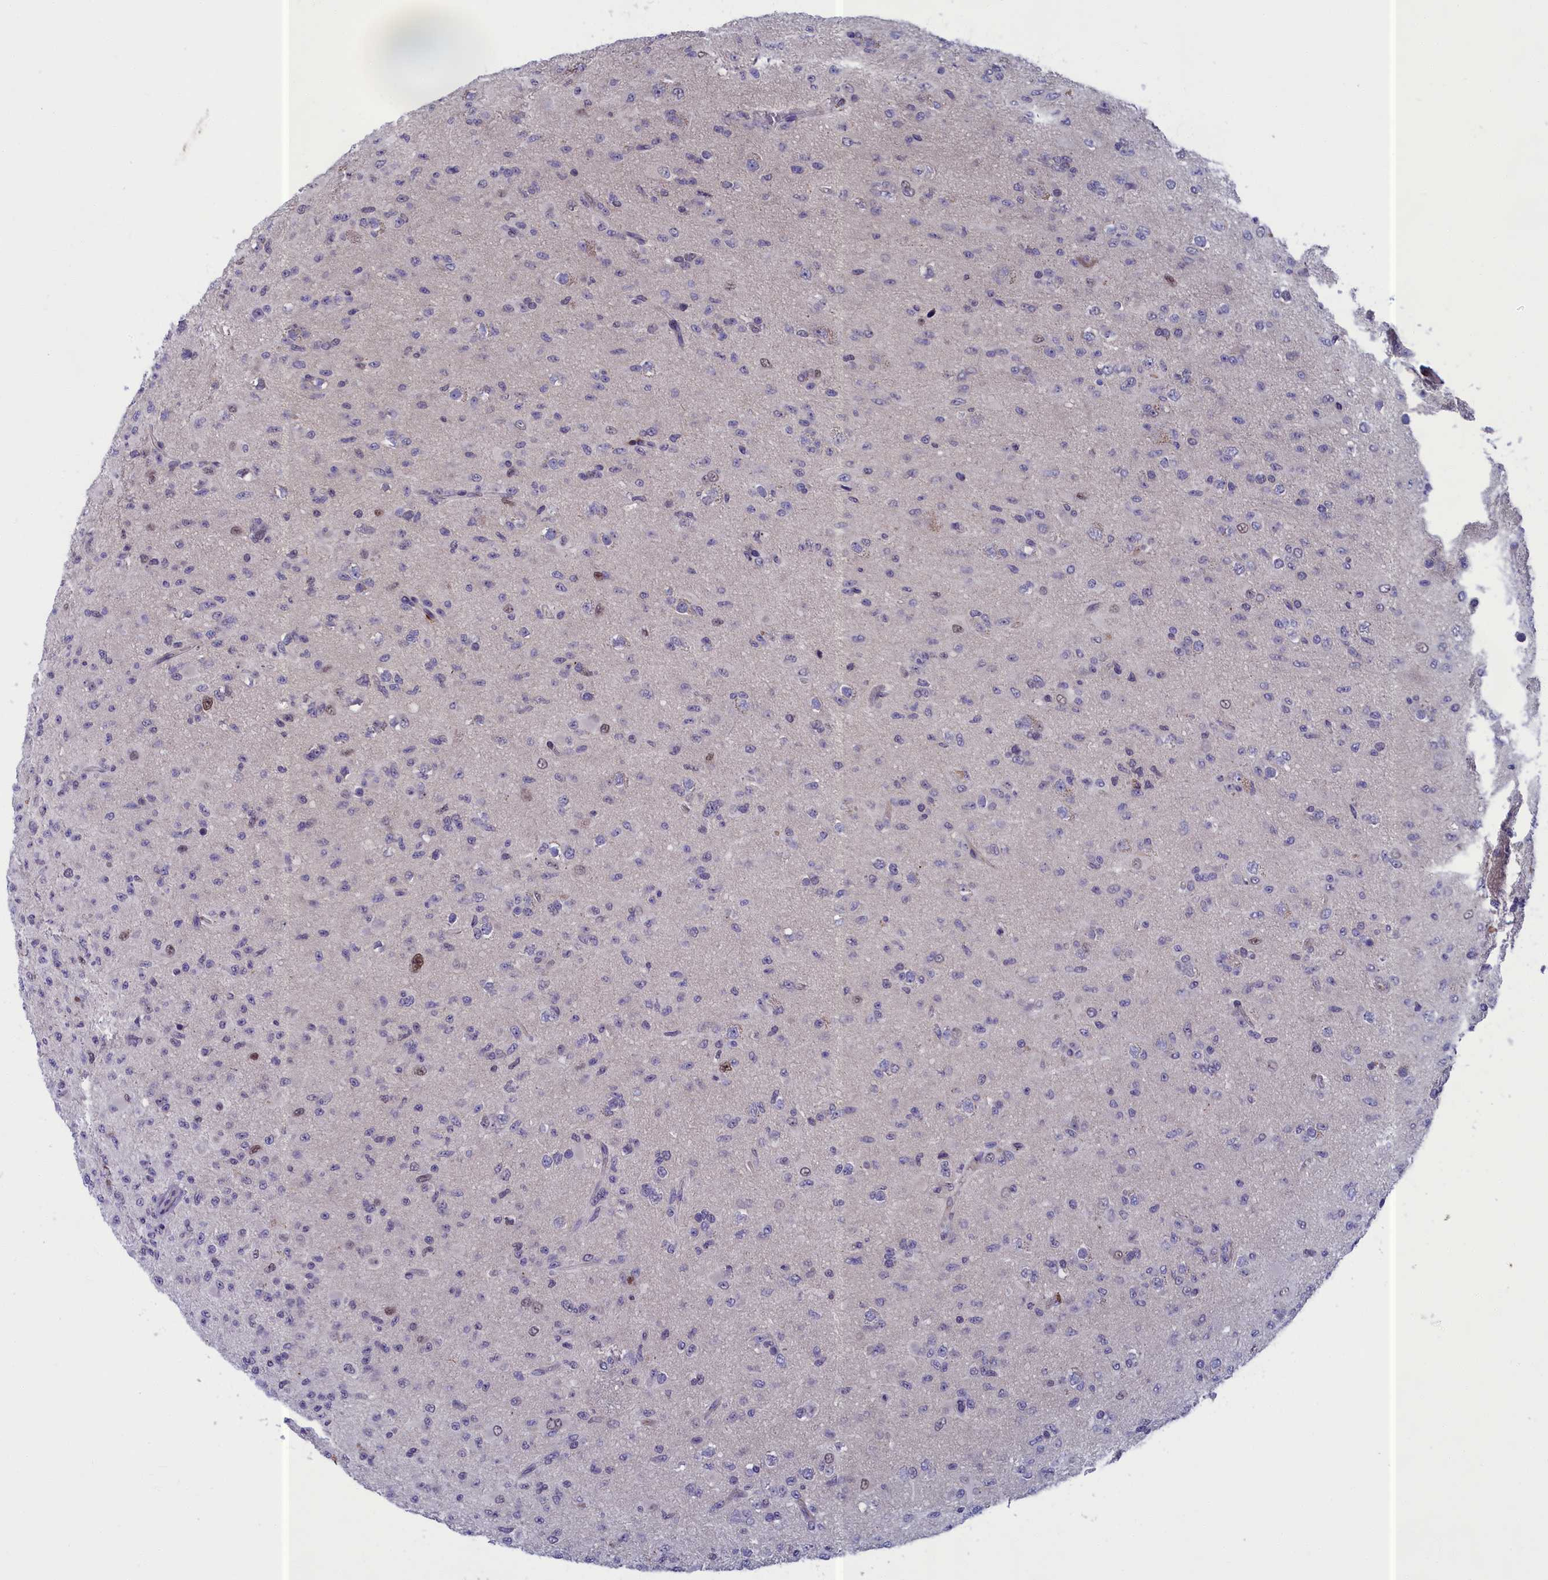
{"staining": {"intensity": "negative", "quantity": "none", "location": "none"}, "tissue": "glioma", "cell_type": "Tumor cells", "image_type": "cancer", "snomed": [{"axis": "morphology", "description": "Glioma, malignant, Low grade"}, {"axis": "topography", "description": "Brain"}], "caption": "The photomicrograph shows no significant expression in tumor cells of malignant glioma (low-grade). (Immunohistochemistry (ihc), brightfield microscopy, high magnification).", "gene": "LIG1", "patient": {"sex": "male", "age": 65}}